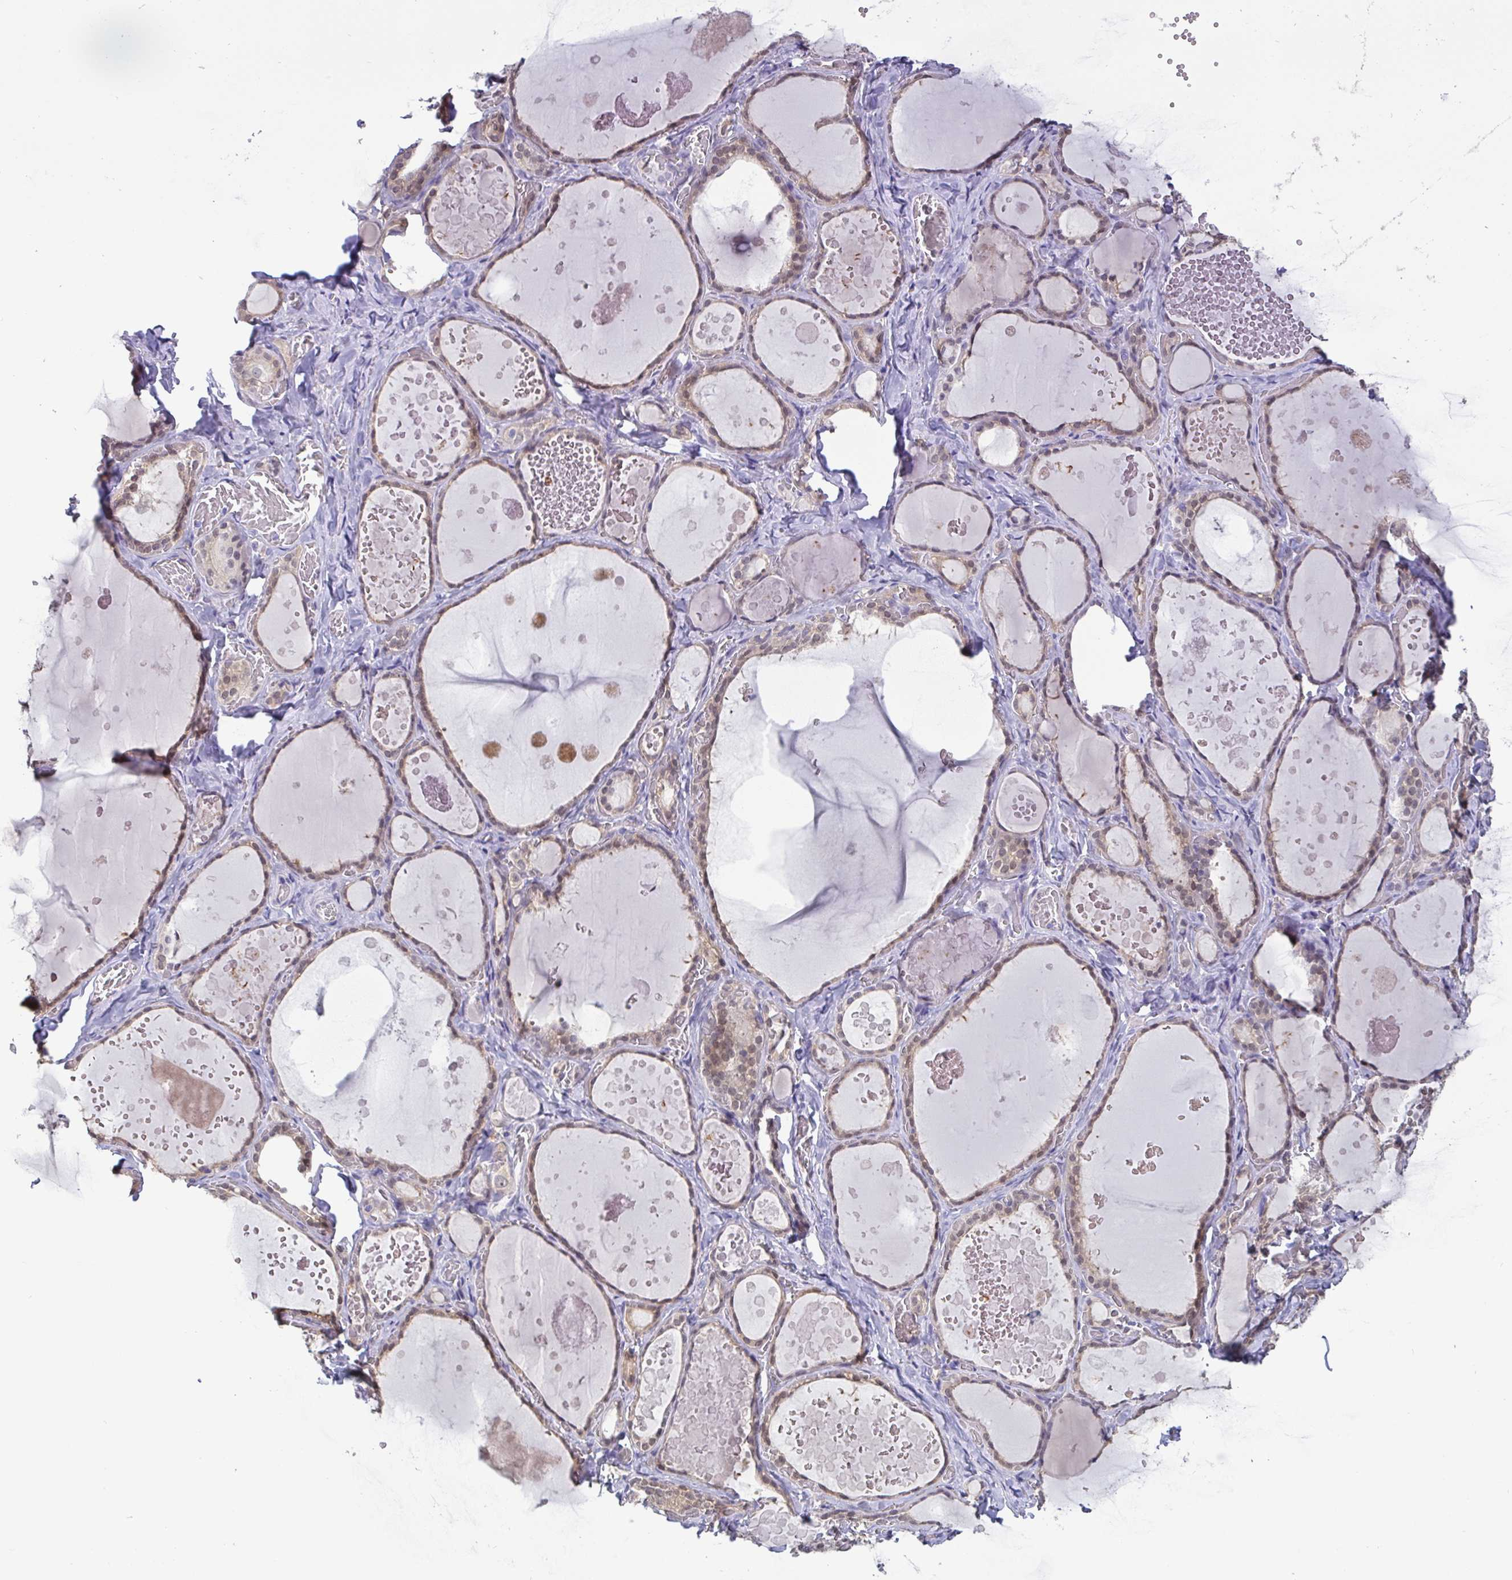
{"staining": {"intensity": "weak", "quantity": "25%-75%", "location": "cytoplasmic/membranous,nuclear"}, "tissue": "thyroid gland", "cell_type": "Glandular cells", "image_type": "normal", "snomed": [{"axis": "morphology", "description": "Normal tissue, NOS"}, {"axis": "topography", "description": "Thyroid gland"}], "caption": "High-magnification brightfield microscopy of unremarkable thyroid gland stained with DAB (brown) and counterstained with hematoxylin (blue). glandular cells exhibit weak cytoplasmic/membranous,nuclear expression is present in about25%-75% of cells.", "gene": "IDH1", "patient": {"sex": "female", "age": 56}}